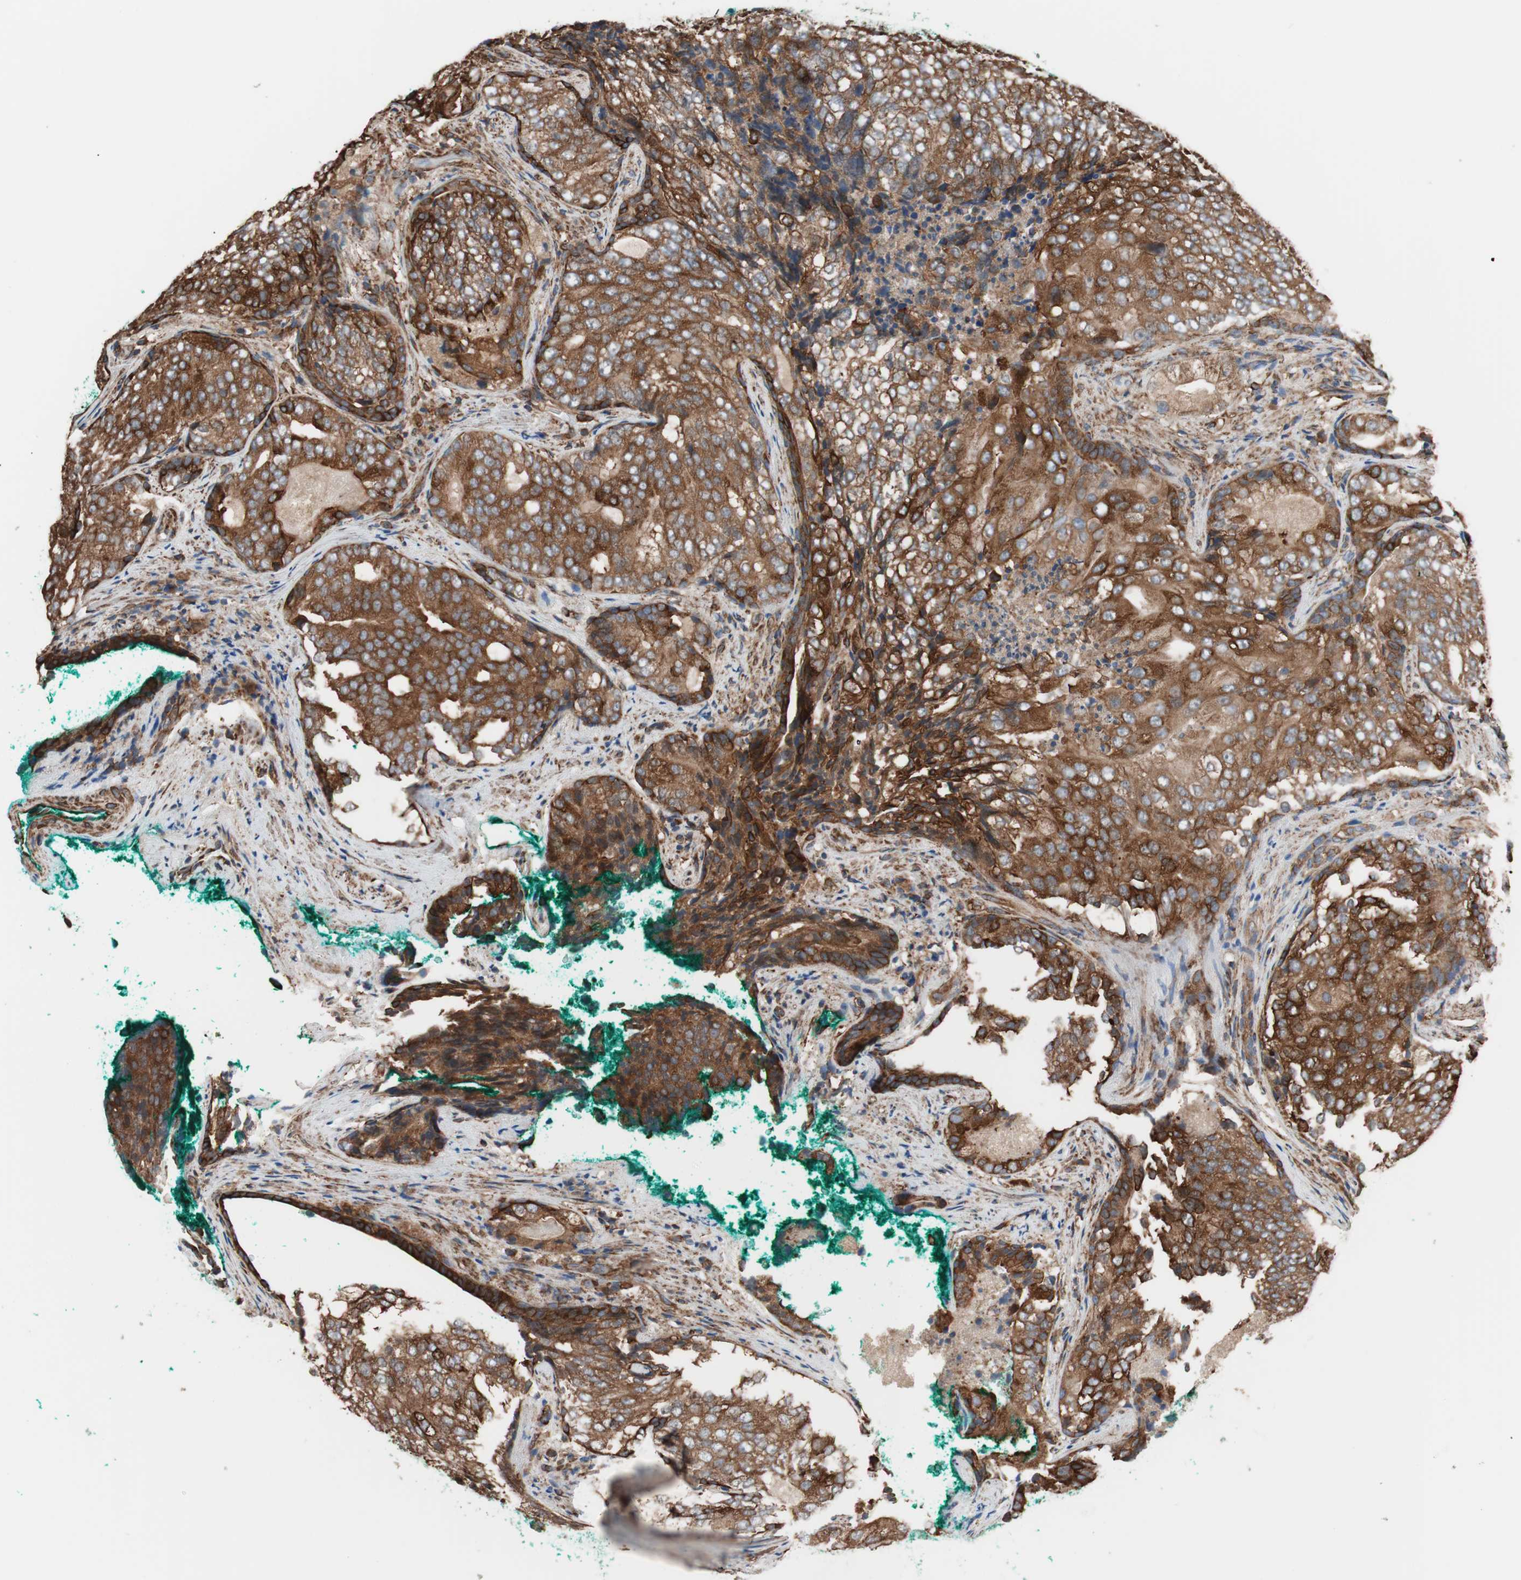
{"staining": {"intensity": "strong", "quantity": ">75%", "location": "cytoplasmic/membranous"}, "tissue": "prostate cancer", "cell_type": "Tumor cells", "image_type": "cancer", "snomed": [{"axis": "morphology", "description": "Adenocarcinoma, High grade"}, {"axis": "topography", "description": "Prostate"}], "caption": "Immunohistochemistry (IHC) staining of prostate high-grade adenocarcinoma, which displays high levels of strong cytoplasmic/membranous staining in approximately >75% of tumor cells indicating strong cytoplasmic/membranous protein staining. The staining was performed using DAB (brown) for protein detection and nuclei were counterstained in hematoxylin (blue).", "gene": "GPSM2", "patient": {"sex": "male", "age": 66}}